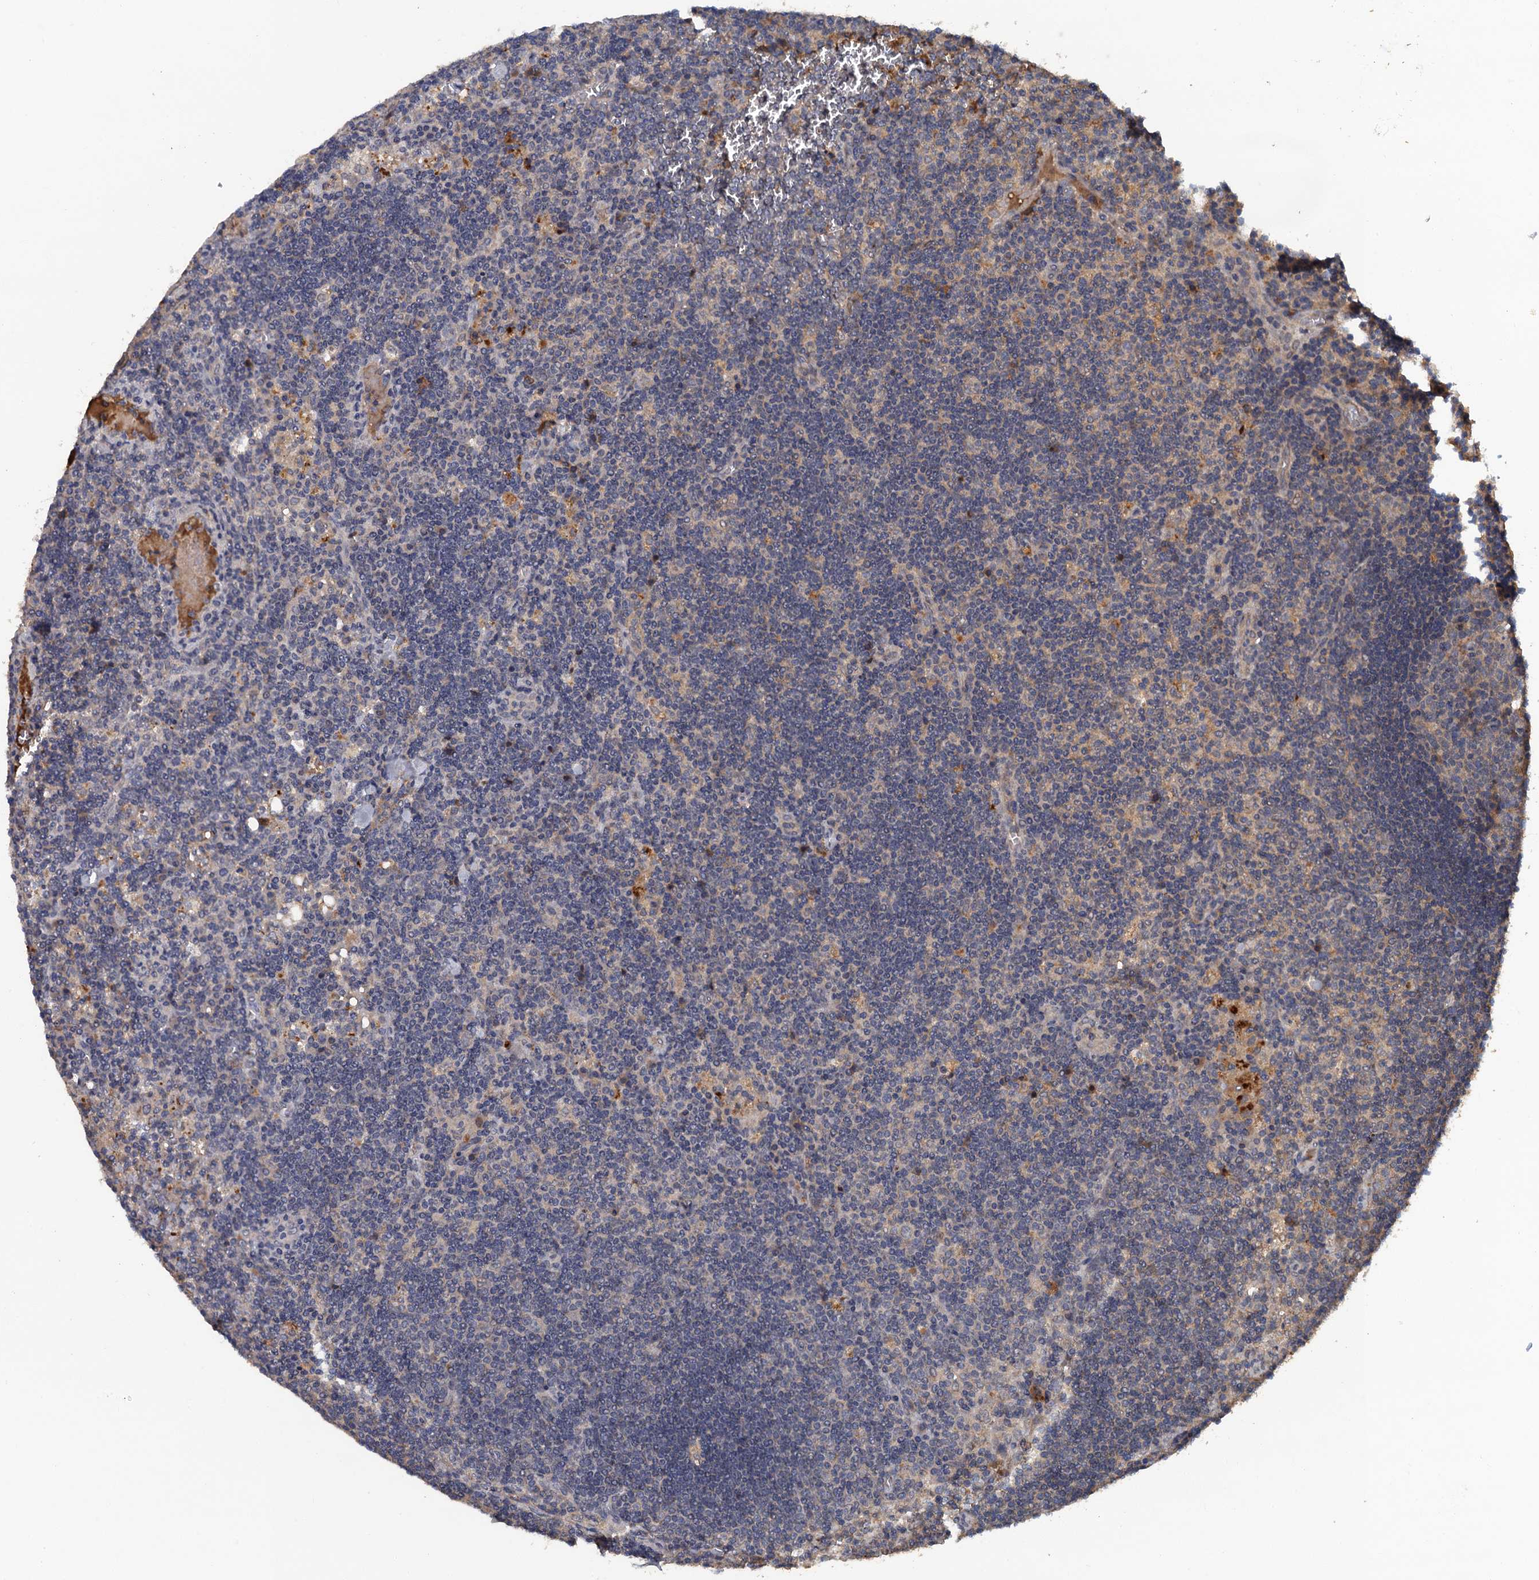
{"staining": {"intensity": "weak", "quantity": "25%-75%", "location": "cytoplasmic/membranous"}, "tissue": "lymph node", "cell_type": "Germinal center cells", "image_type": "normal", "snomed": [{"axis": "morphology", "description": "Normal tissue, NOS"}, {"axis": "topography", "description": "Lymph node"}], "caption": "Protein staining displays weak cytoplasmic/membranous expression in about 25%-75% of germinal center cells in normal lymph node.", "gene": "HAPLN3", "patient": {"sex": "male", "age": 58}}